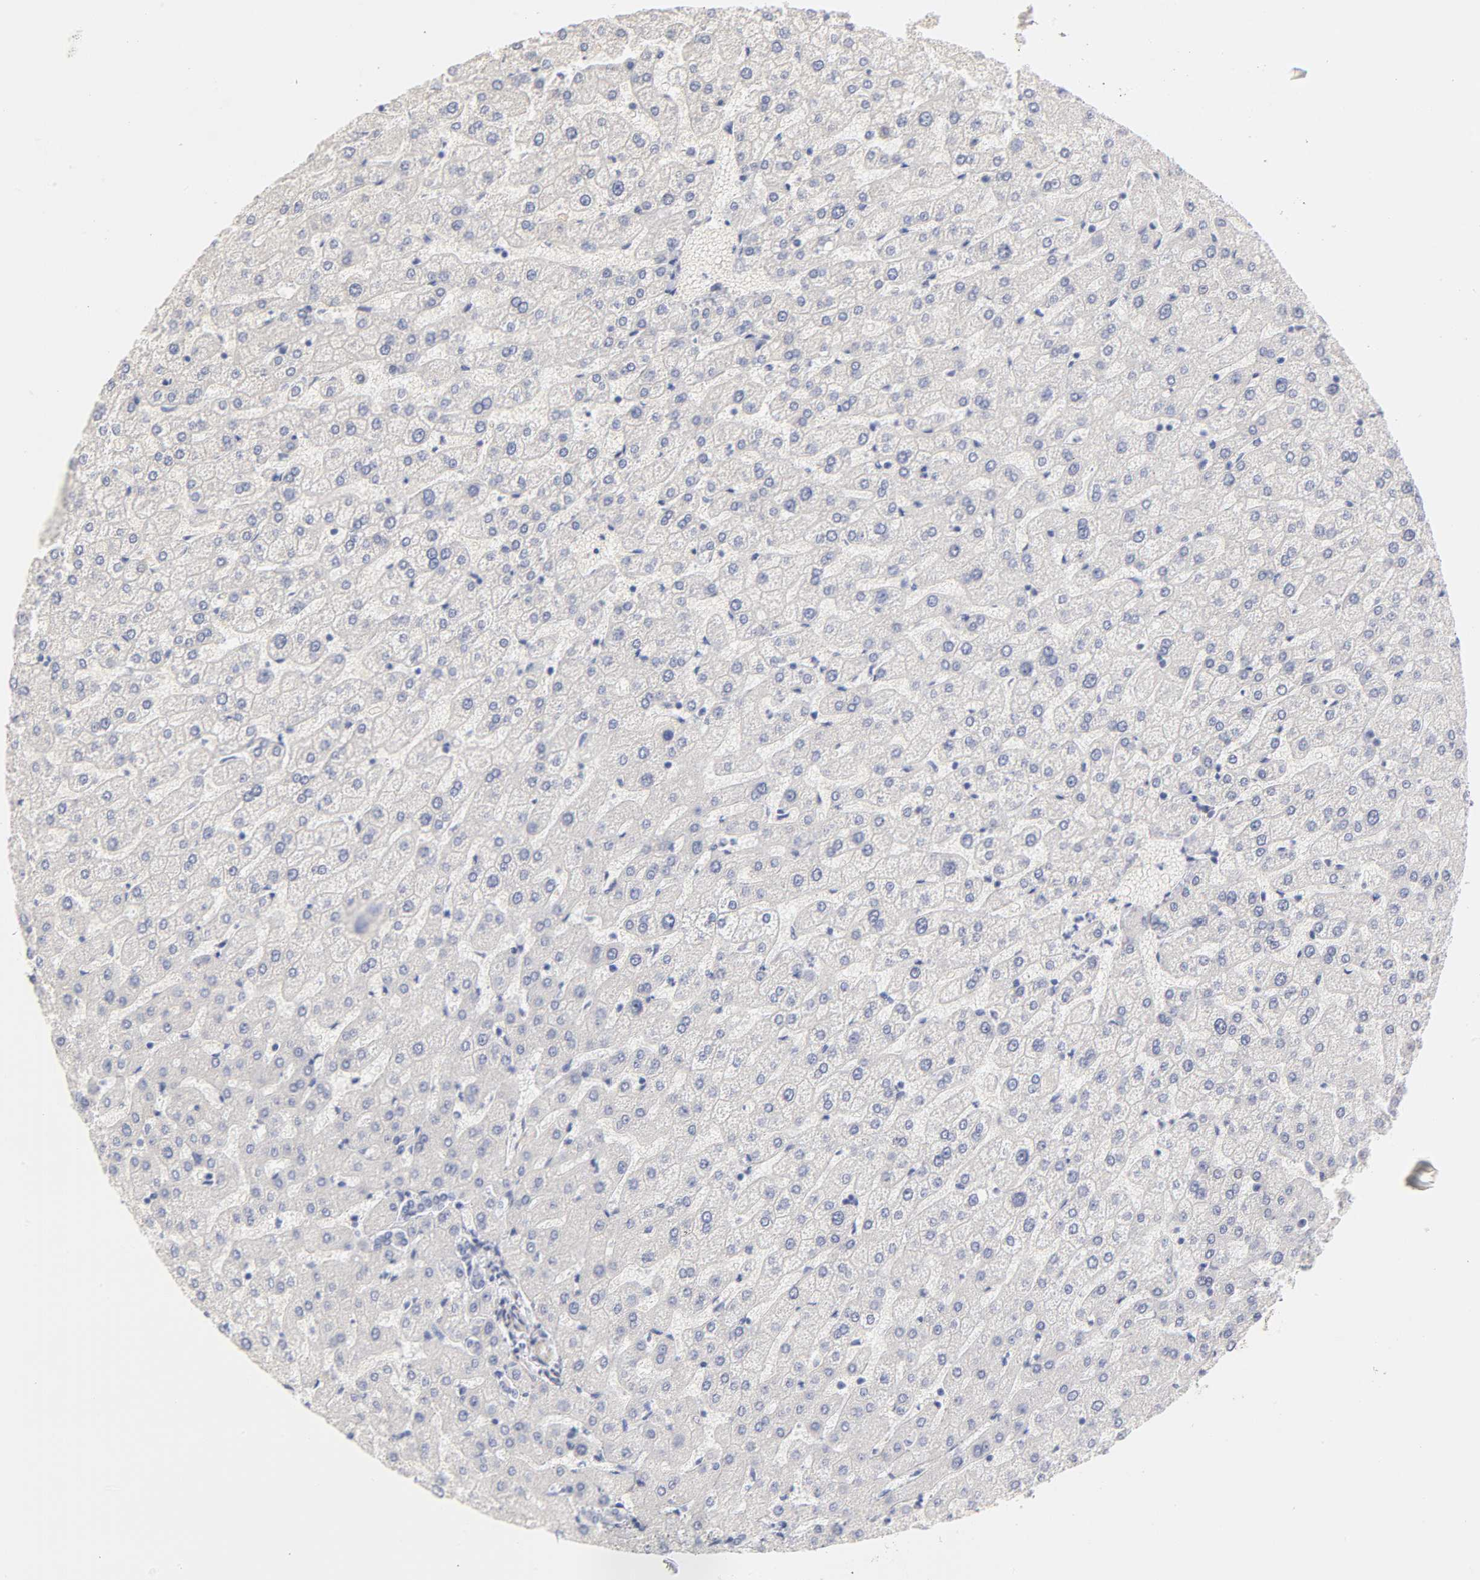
{"staining": {"intensity": "negative", "quantity": "none", "location": "none"}, "tissue": "liver", "cell_type": "Cholangiocytes", "image_type": "normal", "snomed": [{"axis": "morphology", "description": "Normal tissue, NOS"}, {"axis": "morphology", "description": "Fibrosis, NOS"}, {"axis": "topography", "description": "Liver"}], "caption": "Histopathology image shows no significant protein expression in cholangiocytes of normal liver.", "gene": "MID1", "patient": {"sex": "female", "age": 29}}